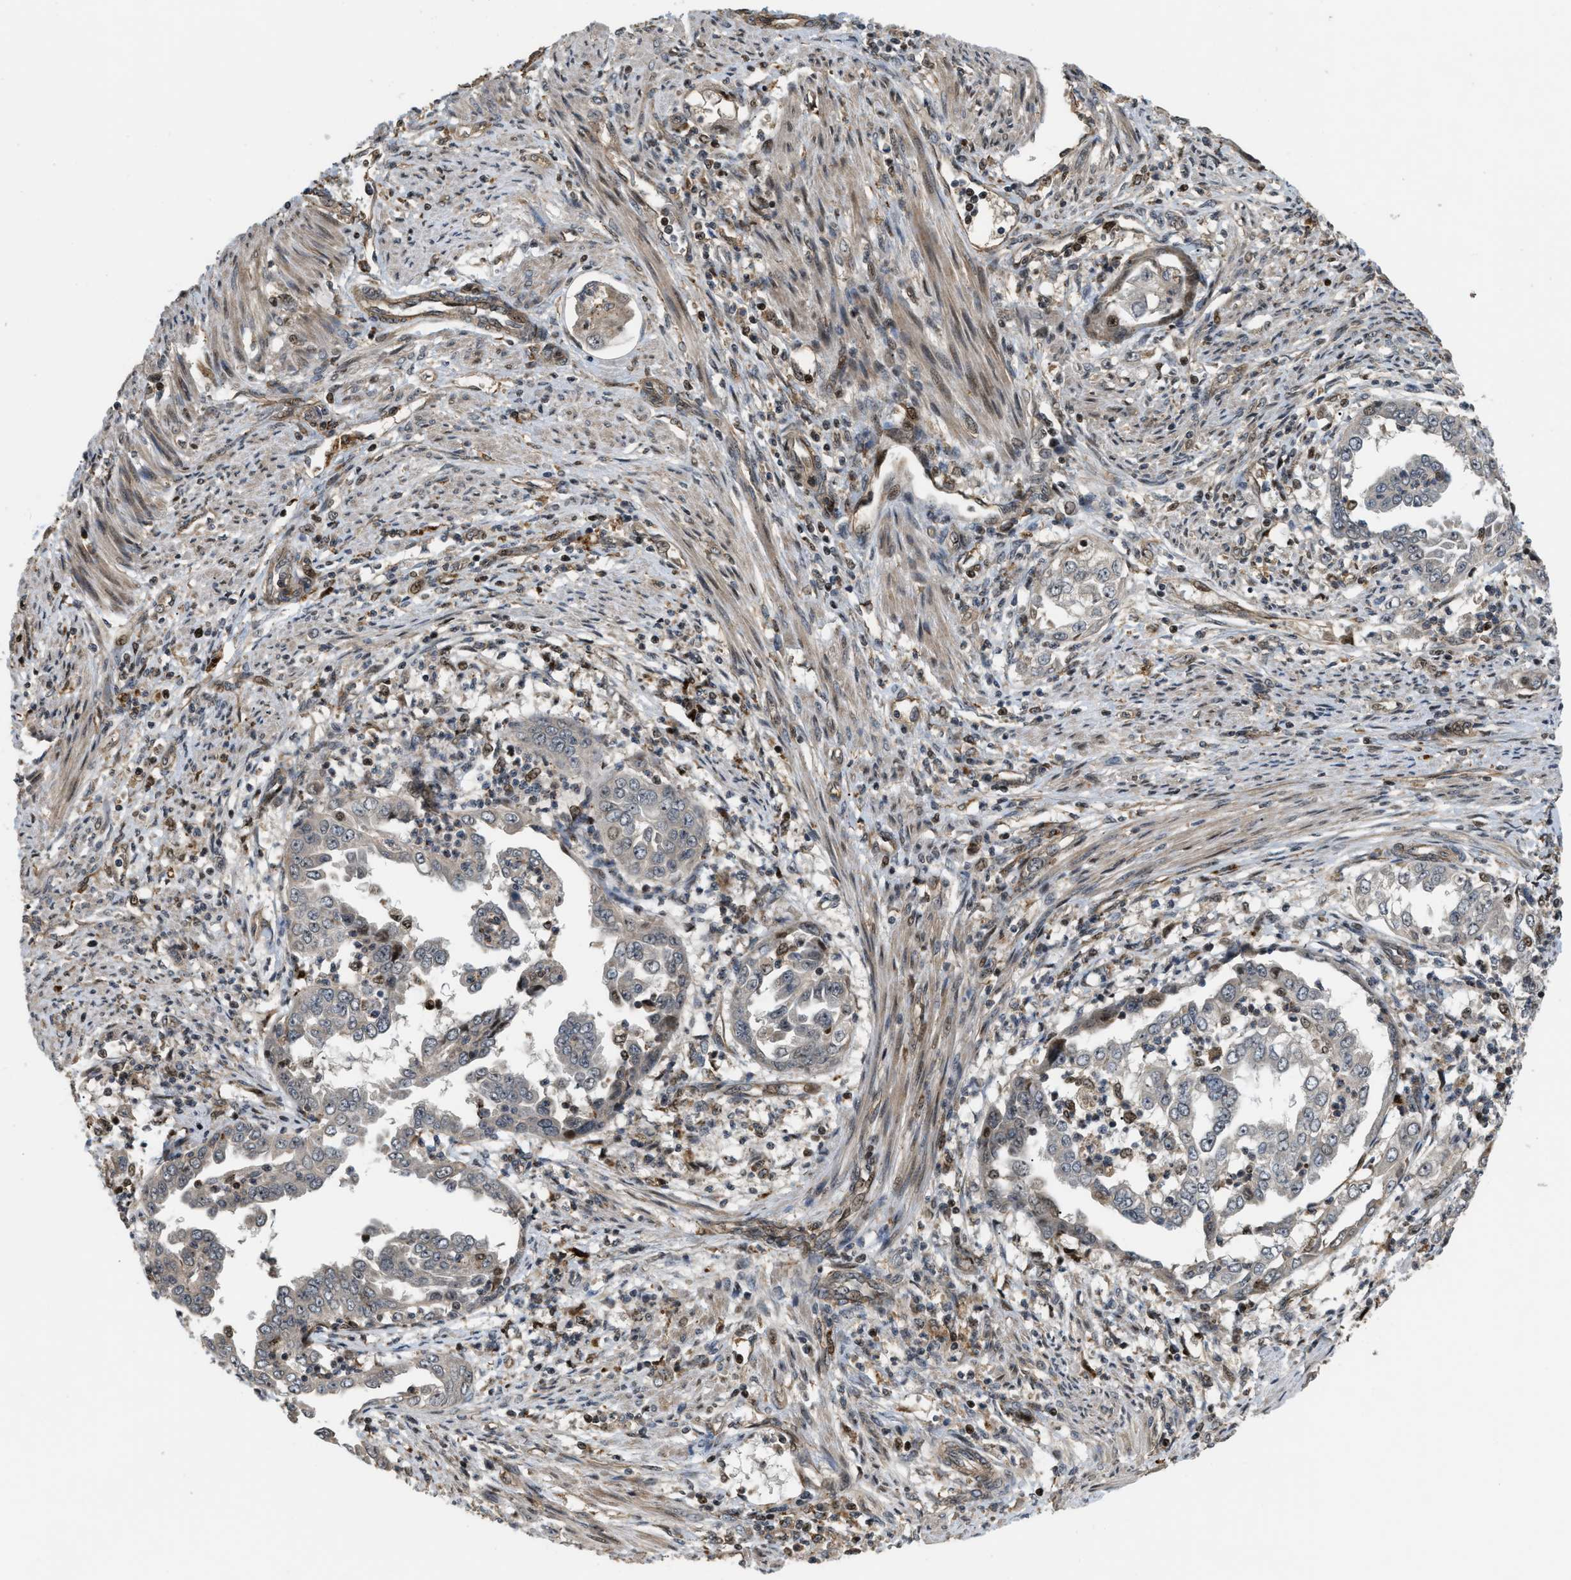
{"staining": {"intensity": "negative", "quantity": "none", "location": "none"}, "tissue": "endometrial cancer", "cell_type": "Tumor cells", "image_type": "cancer", "snomed": [{"axis": "morphology", "description": "Adenocarcinoma, NOS"}, {"axis": "topography", "description": "Endometrium"}], "caption": "The image demonstrates no staining of tumor cells in endometrial cancer.", "gene": "LTA4H", "patient": {"sex": "female", "age": 85}}